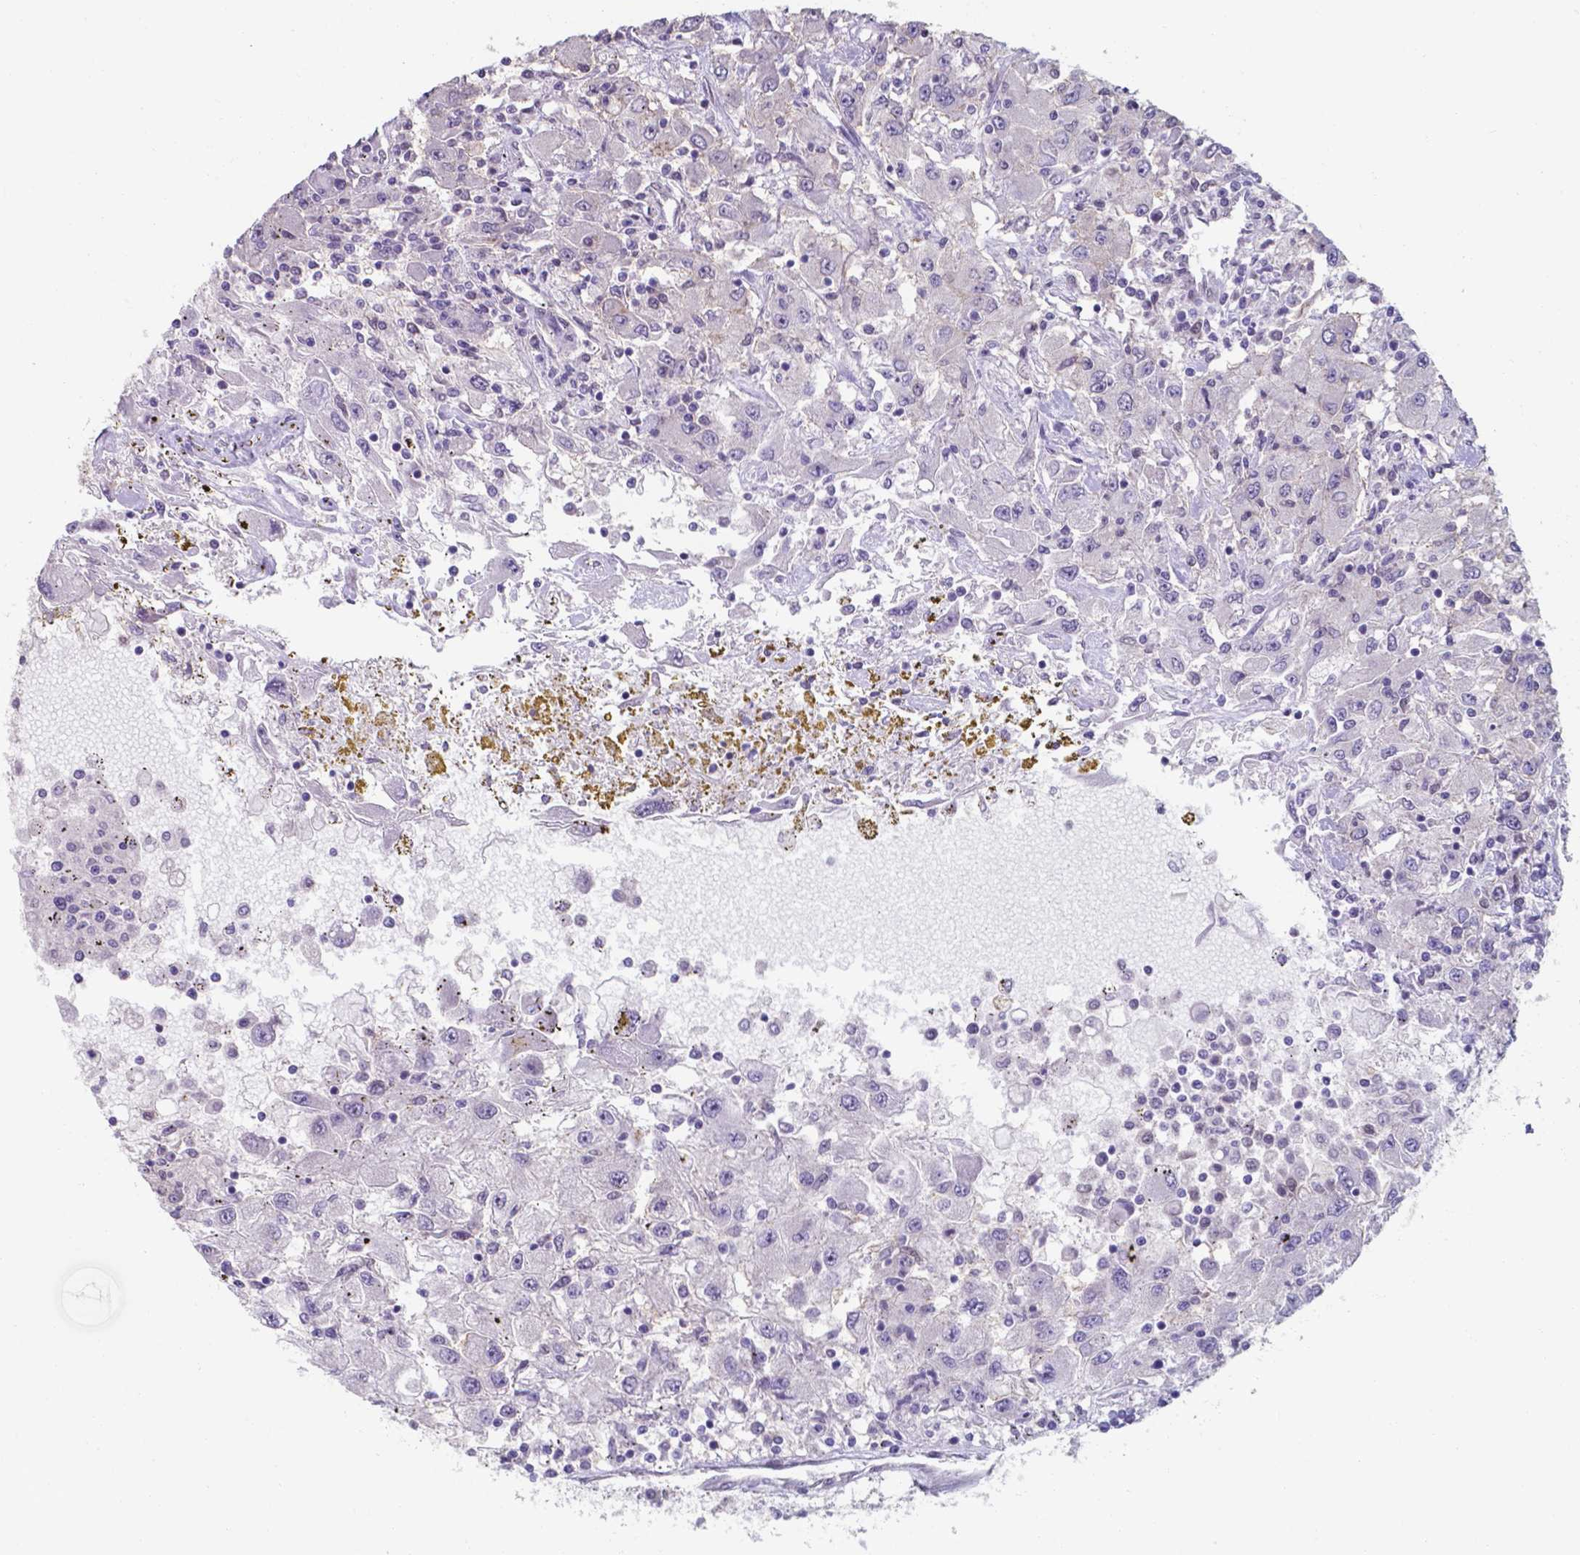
{"staining": {"intensity": "negative", "quantity": "none", "location": "none"}, "tissue": "renal cancer", "cell_type": "Tumor cells", "image_type": "cancer", "snomed": [{"axis": "morphology", "description": "Adenocarcinoma, NOS"}, {"axis": "topography", "description": "Kidney"}], "caption": "Tumor cells are negative for brown protein staining in adenocarcinoma (renal).", "gene": "UBE2E2", "patient": {"sex": "female", "age": 67}}